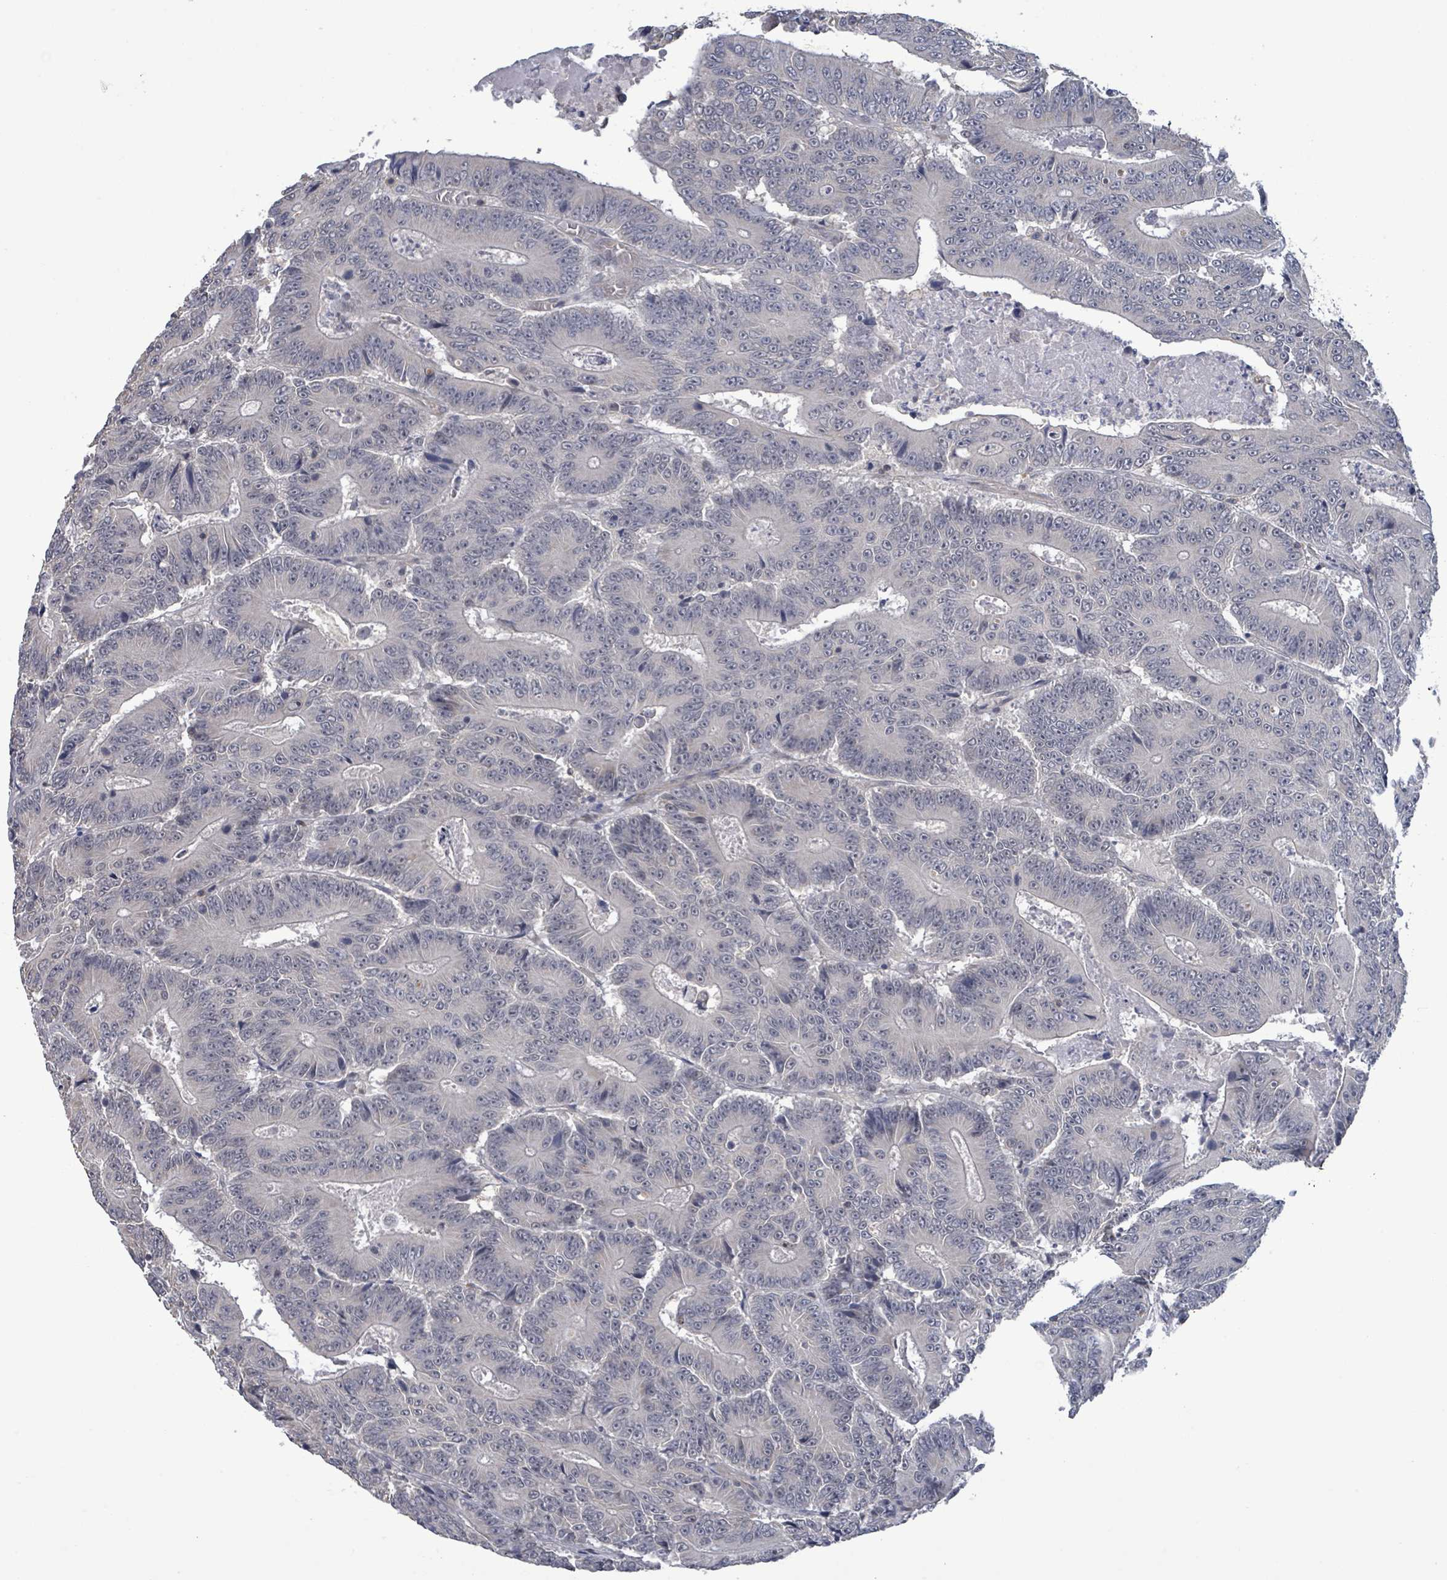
{"staining": {"intensity": "negative", "quantity": "none", "location": "none"}, "tissue": "colorectal cancer", "cell_type": "Tumor cells", "image_type": "cancer", "snomed": [{"axis": "morphology", "description": "Adenocarcinoma, NOS"}, {"axis": "topography", "description": "Colon"}], "caption": "This is an immunohistochemistry histopathology image of human adenocarcinoma (colorectal). There is no staining in tumor cells.", "gene": "AMMECR1", "patient": {"sex": "male", "age": 83}}